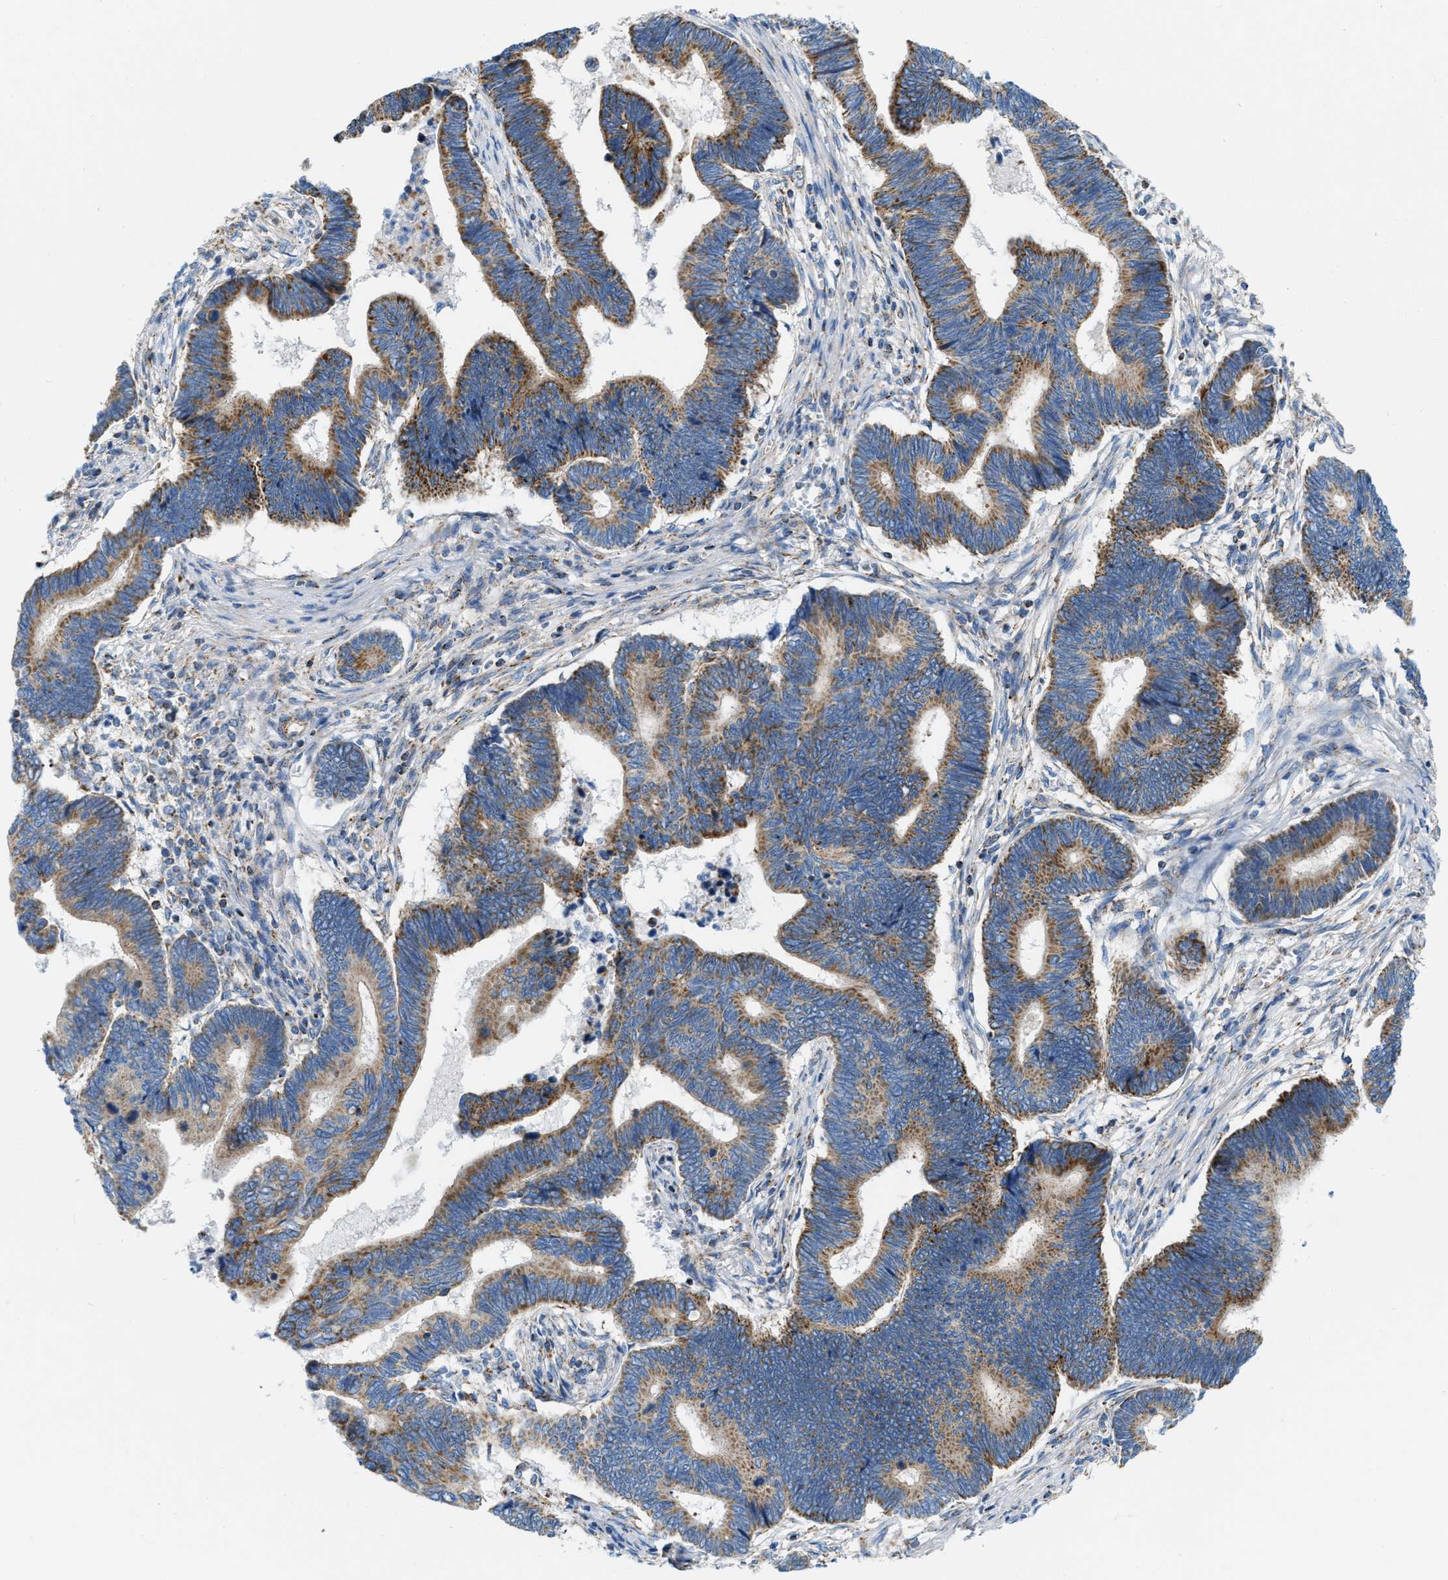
{"staining": {"intensity": "moderate", "quantity": ">75%", "location": "cytoplasmic/membranous"}, "tissue": "pancreatic cancer", "cell_type": "Tumor cells", "image_type": "cancer", "snomed": [{"axis": "morphology", "description": "Adenocarcinoma, NOS"}, {"axis": "topography", "description": "Pancreas"}], "caption": "Tumor cells show moderate cytoplasmic/membranous expression in about >75% of cells in pancreatic adenocarcinoma.", "gene": "JADE1", "patient": {"sex": "female", "age": 70}}